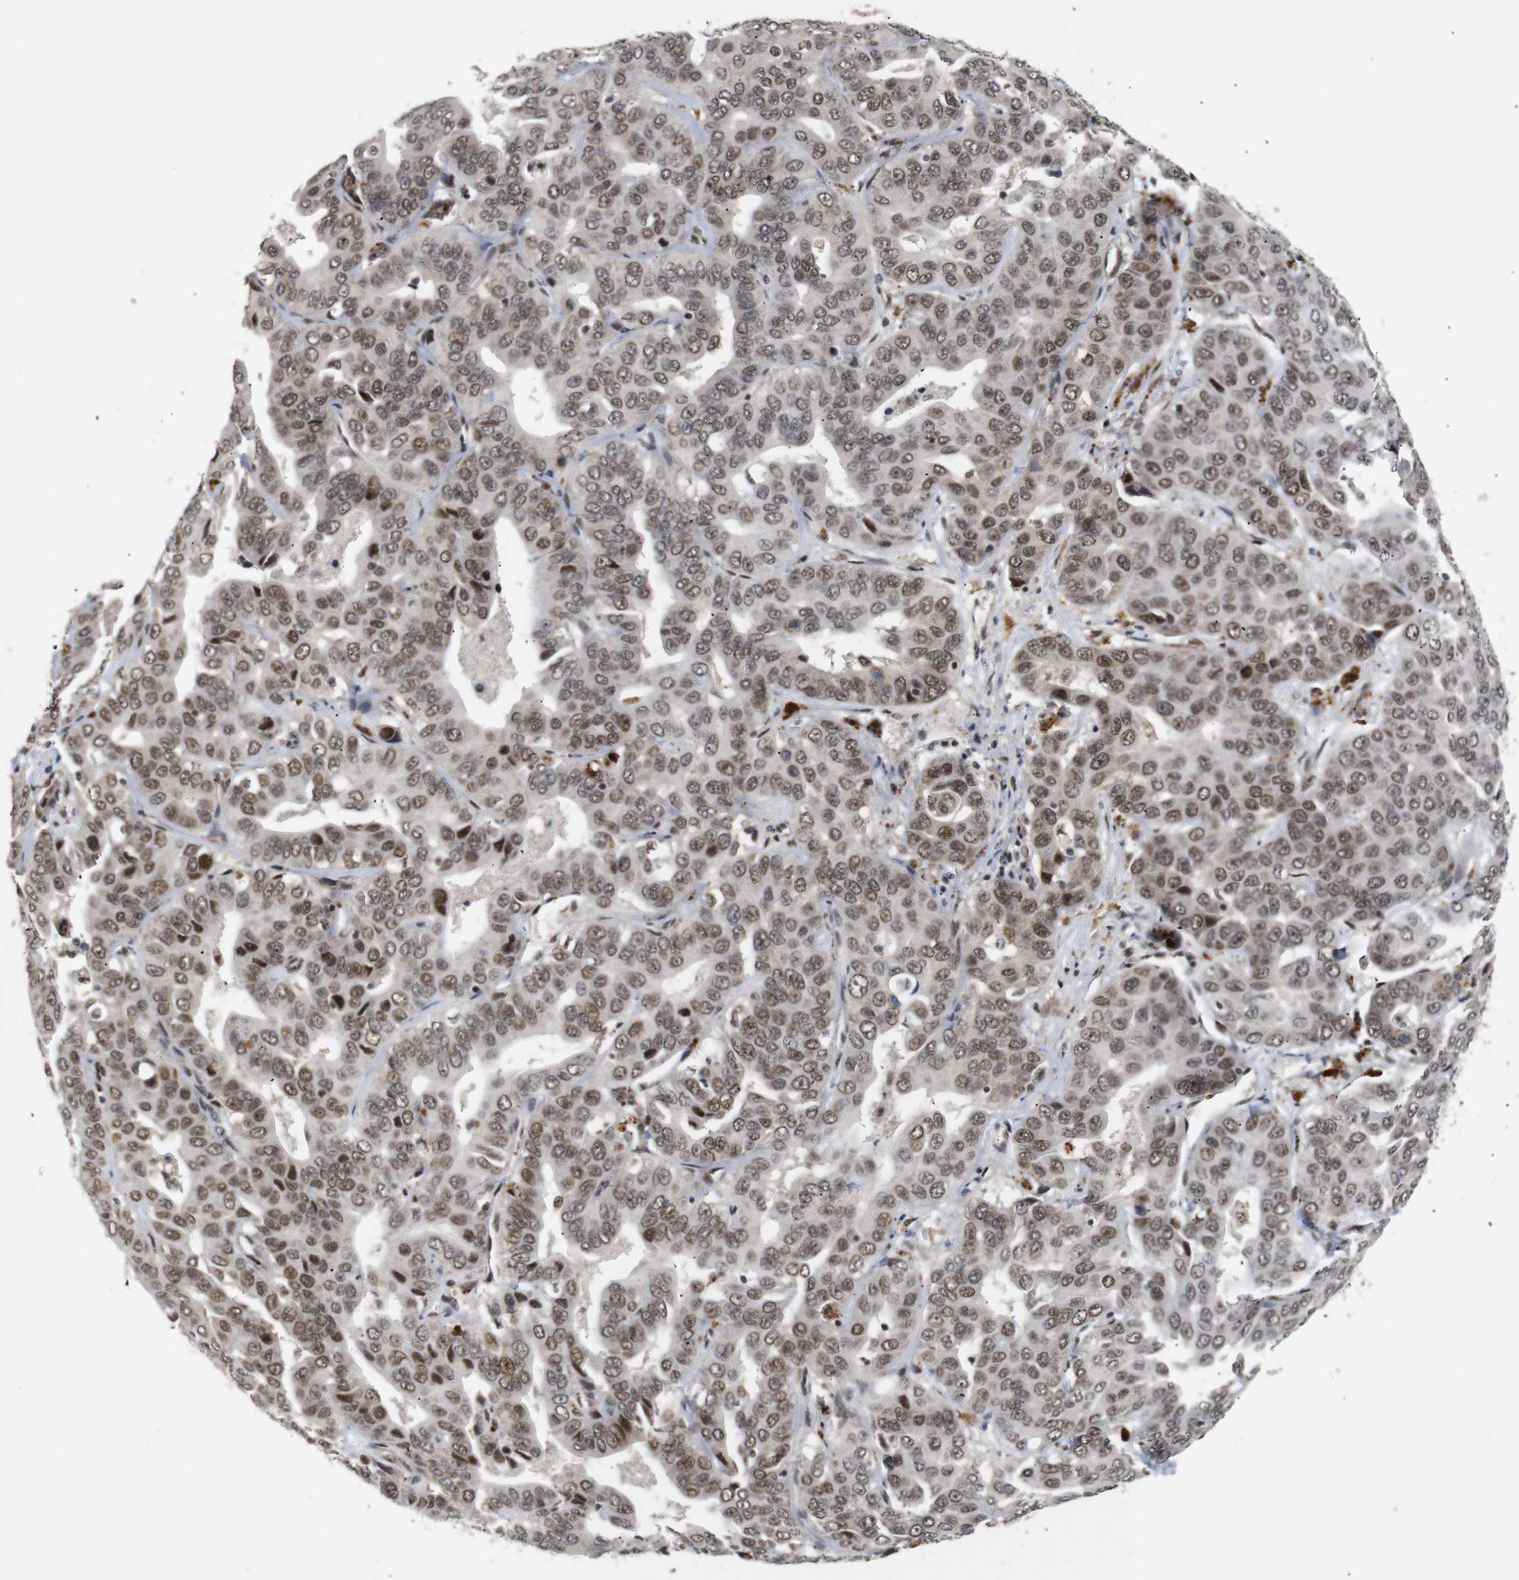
{"staining": {"intensity": "moderate", "quantity": ">75%", "location": "cytoplasmic/membranous,nuclear"}, "tissue": "liver cancer", "cell_type": "Tumor cells", "image_type": "cancer", "snomed": [{"axis": "morphology", "description": "Cholangiocarcinoma"}, {"axis": "topography", "description": "Liver"}], "caption": "The photomicrograph exhibits staining of liver cancer, revealing moderate cytoplasmic/membranous and nuclear protein positivity (brown color) within tumor cells. The staining was performed using DAB (3,3'-diaminobenzidine), with brown indicating positive protein expression. Nuclei are stained blue with hematoxylin.", "gene": "PYM1", "patient": {"sex": "female", "age": 52}}